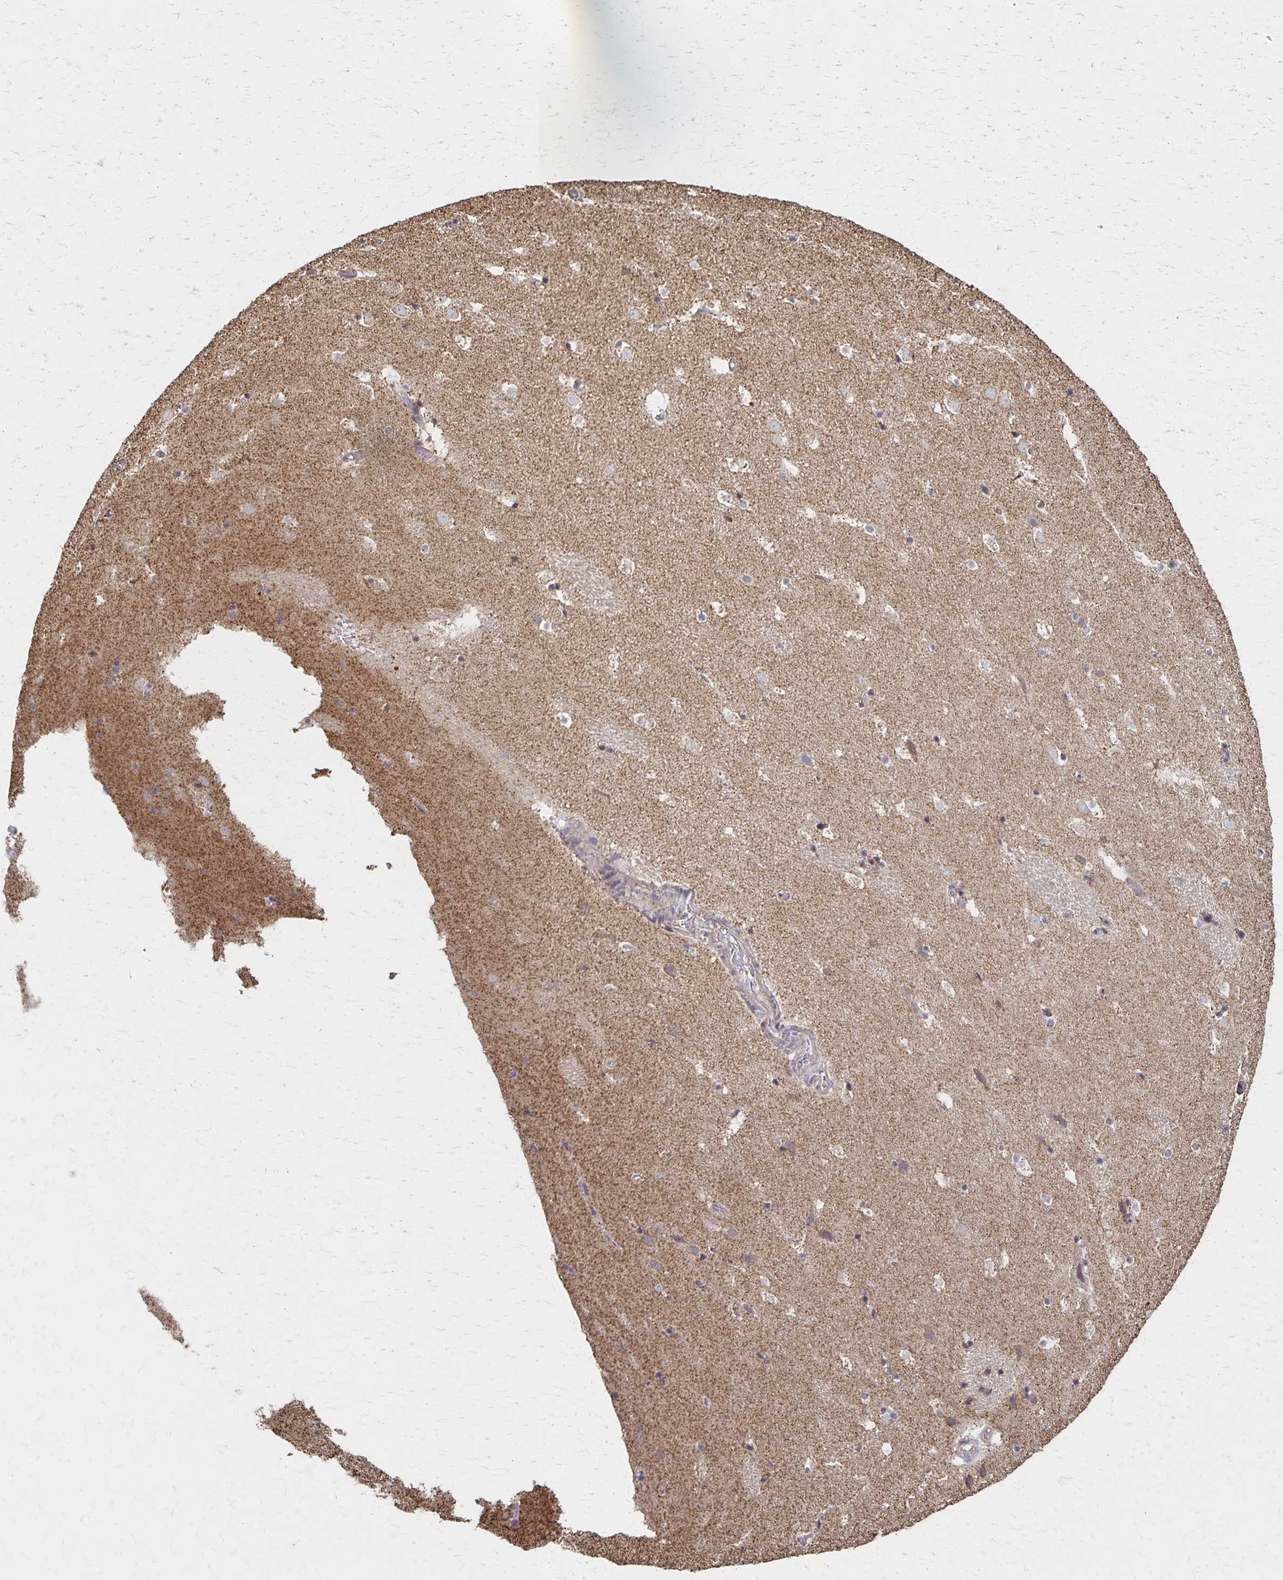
{"staining": {"intensity": "moderate", "quantity": "<25%", "location": "cytoplasmic/membranous"}, "tissue": "caudate", "cell_type": "Glial cells", "image_type": "normal", "snomed": [{"axis": "morphology", "description": "Normal tissue, NOS"}, {"axis": "topography", "description": "Lateral ventricle wall"}], "caption": "Caudate stained with DAB immunohistochemistry demonstrates low levels of moderate cytoplasmic/membranous expression in about <25% of glial cells. The protein is shown in brown color, while the nuclei are stained blue.", "gene": "DYRK4", "patient": {"sex": "male", "age": 37}}